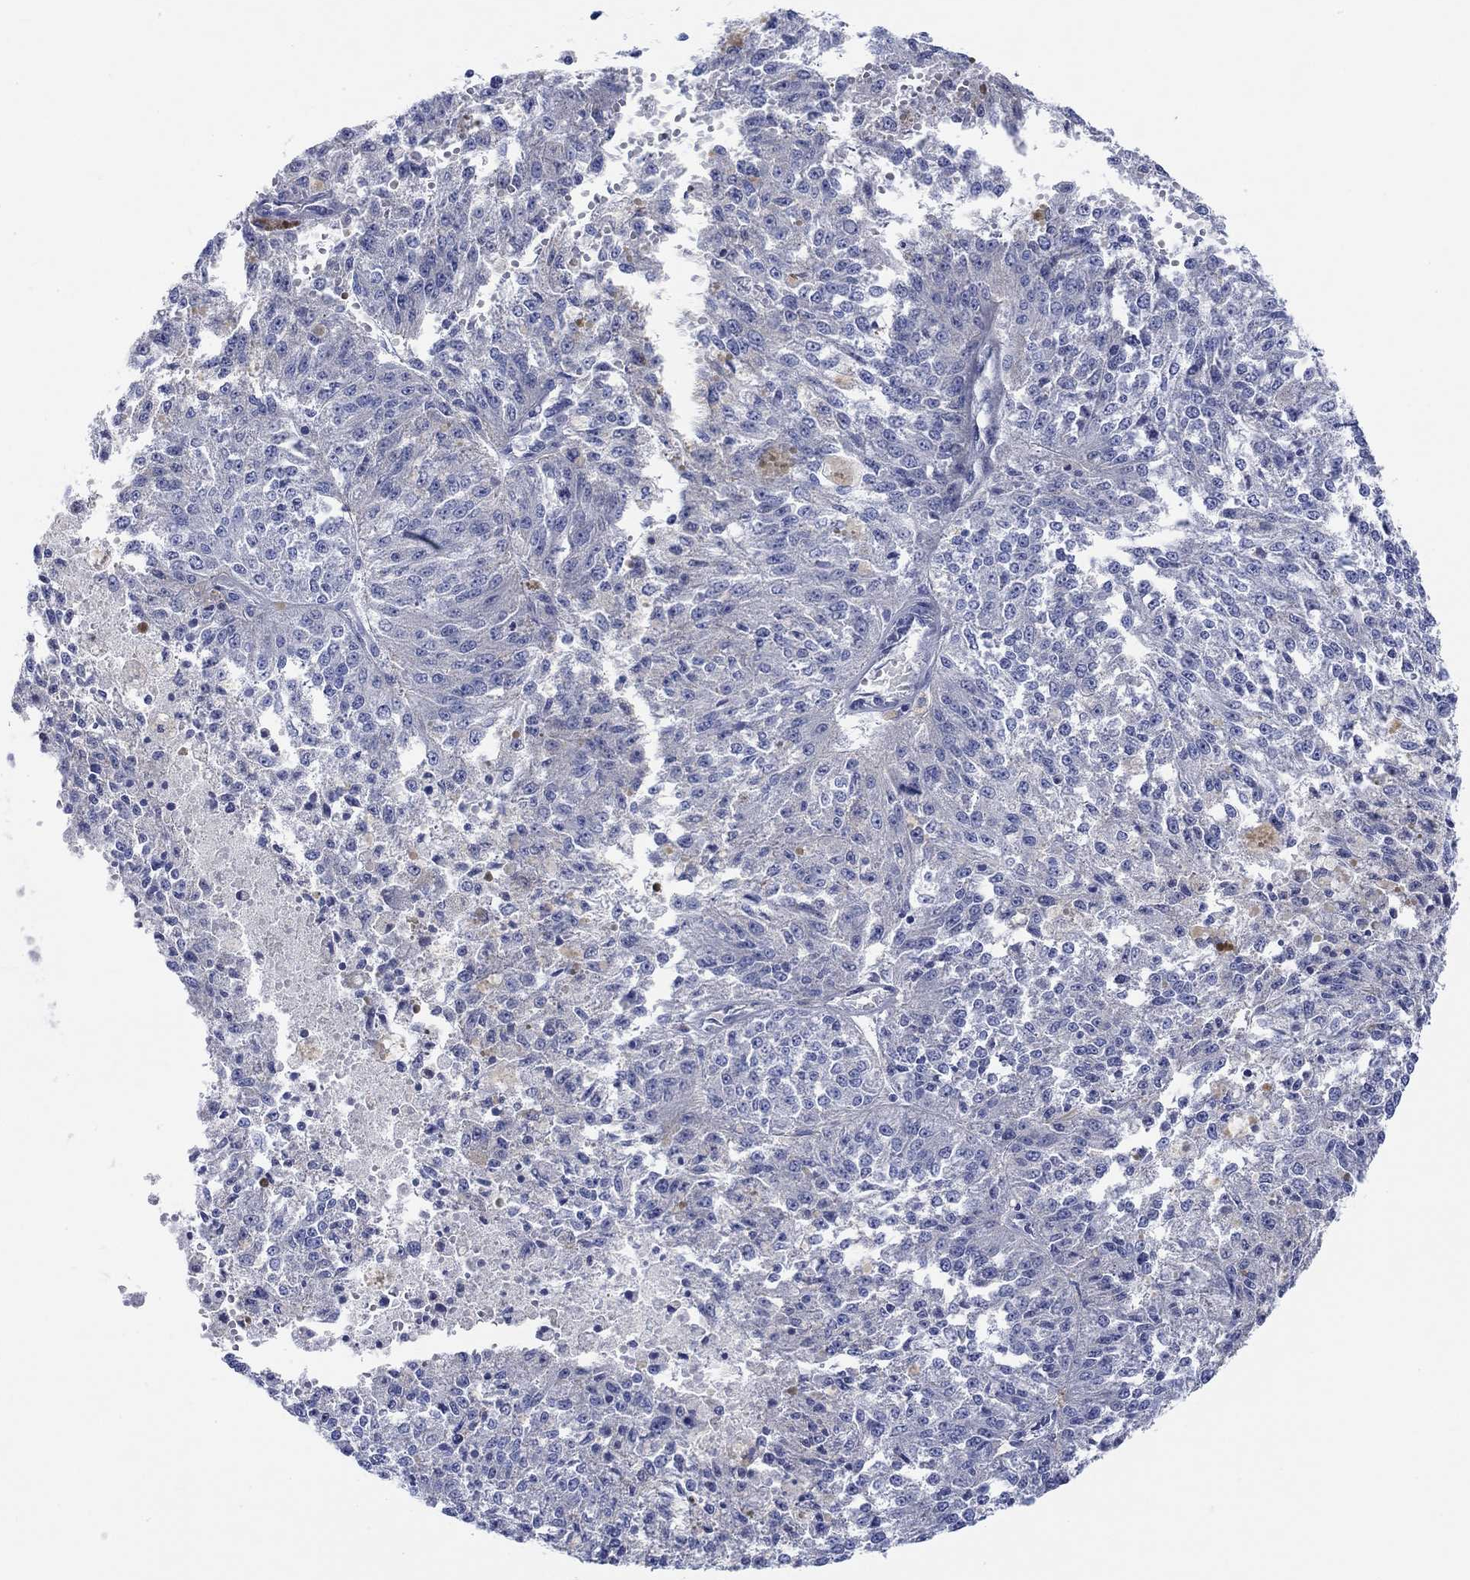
{"staining": {"intensity": "negative", "quantity": "none", "location": "none"}, "tissue": "melanoma", "cell_type": "Tumor cells", "image_type": "cancer", "snomed": [{"axis": "morphology", "description": "Malignant melanoma, Metastatic site"}, {"axis": "topography", "description": "Lymph node"}], "caption": "Melanoma stained for a protein using immunohistochemistry demonstrates no expression tumor cells.", "gene": "REEP6", "patient": {"sex": "female", "age": 64}}